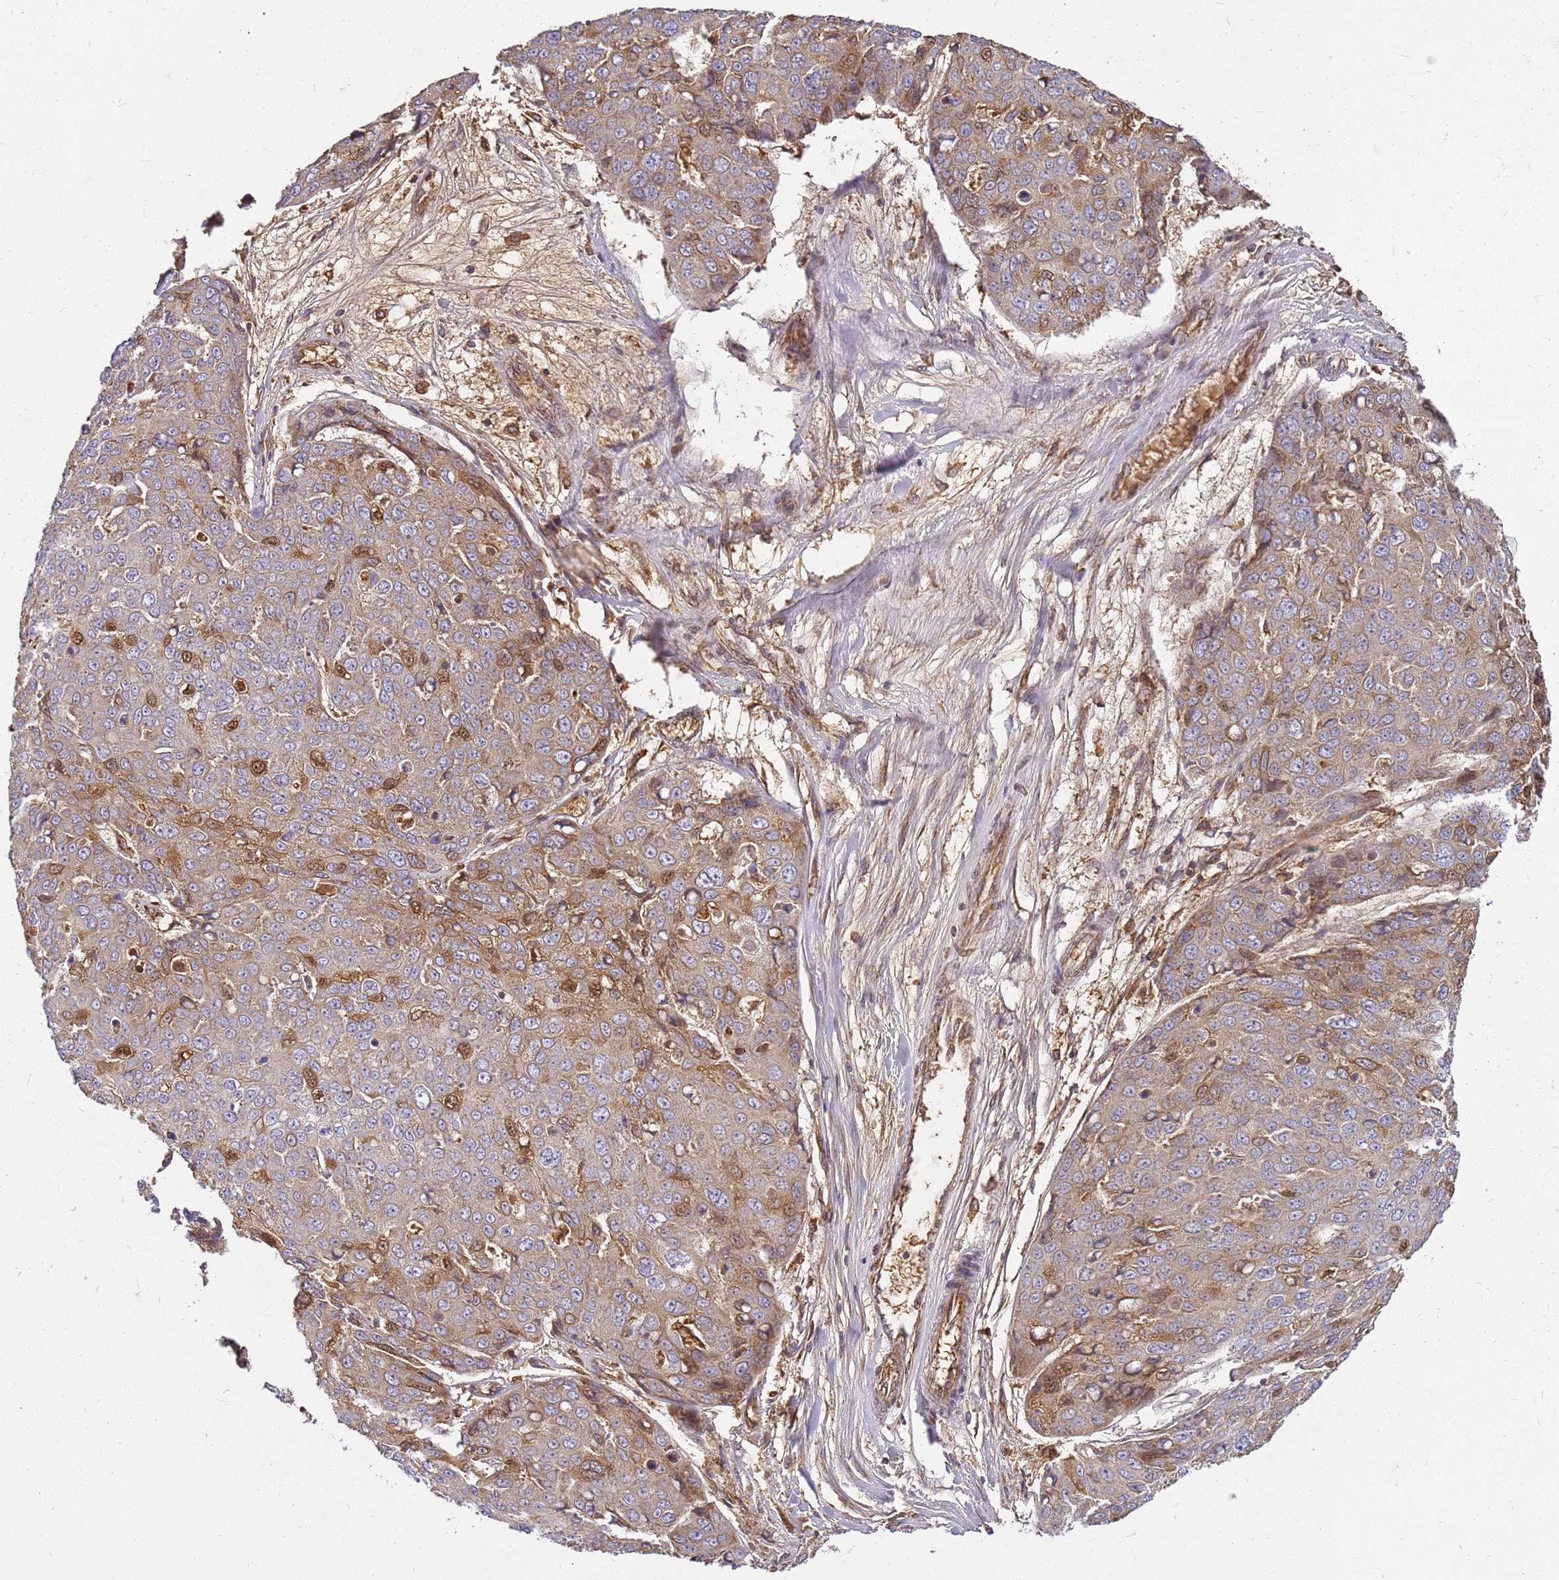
{"staining": {"intensity": "moderate", "quantity": "<25%", "location": "cytoplasmic/membranous,nuclear"}, "tissue": "skin cancer", "cell_type": "Tumor cells", "image_type": "cancer", "snomed": [{"axis": "morphology", "description": "Squamous cell carcinoma, NOS"}, {"axis": "topography", "description": "Skin"}], "caption": "Immunohistochemical staining of human skin cancer (squamous cell carcinoma) shows low levels of moderate cytoplasmic/membranous and nuclear positivity in approximately <25% of tumor cells.", "gene": "CCDC159", "patient": {"sex": "male", "age": 71}}